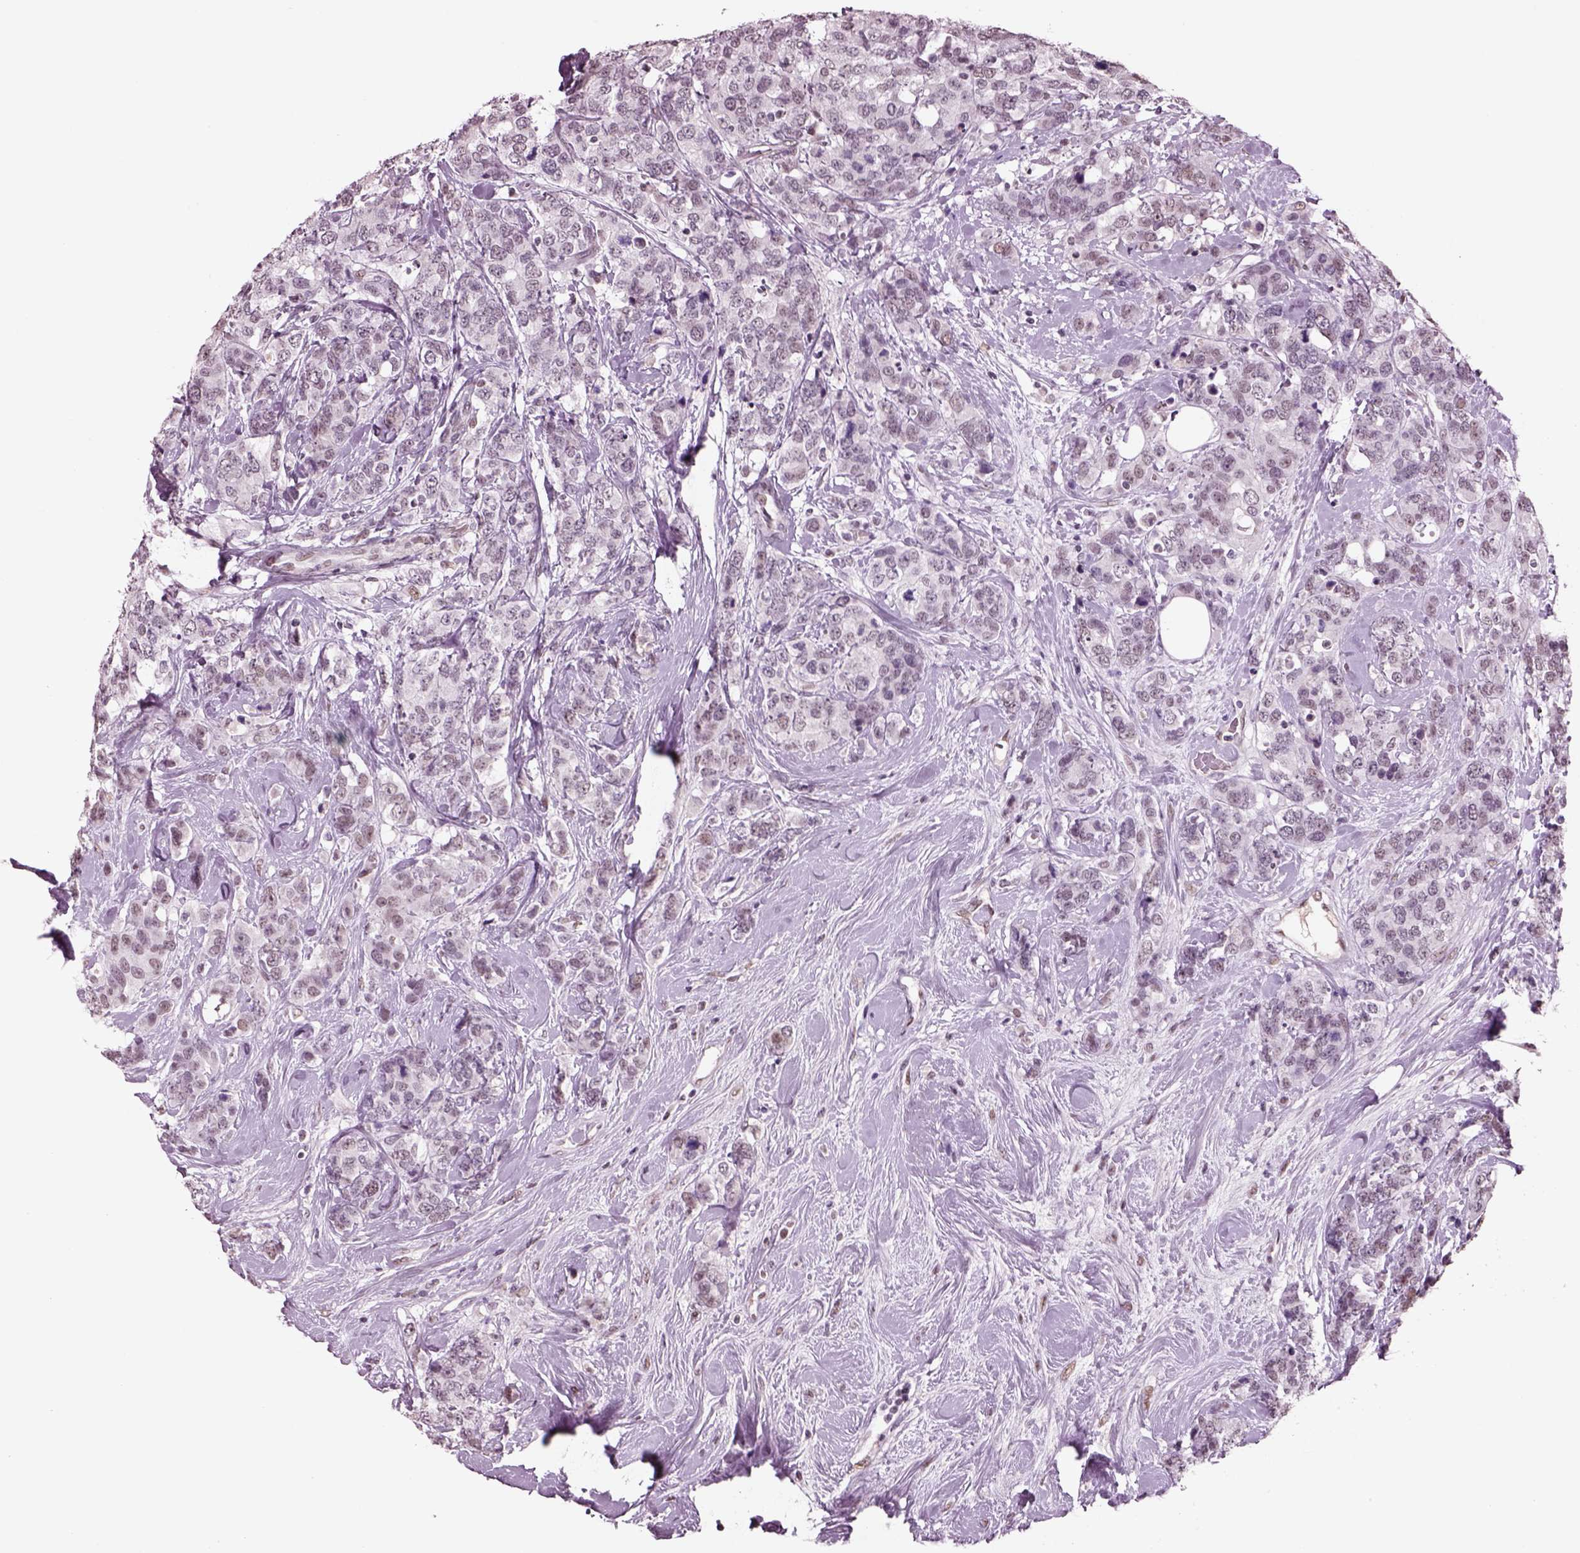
{"staining": {"intensity": "weak", "quantity": ">75%", "location": "nuclear"}, "tissue": "breast cancer", "cell_type": "Tumor cells", "image_type": "cancer", "snomed": [{"axis": "morphology", "description": "Lobular carcinoma"}, {"axis": "topography", "description": "Breast"}], "caption": "Tumor cells exhibit low levels of weak nuclear staining in about >75% of cells in human breast cancer. (brown staining indicates protein expression, while blue staining denotes nuclei).", "gene": "SEPHS1", "patient": {"sex": "female", "age": 59}}